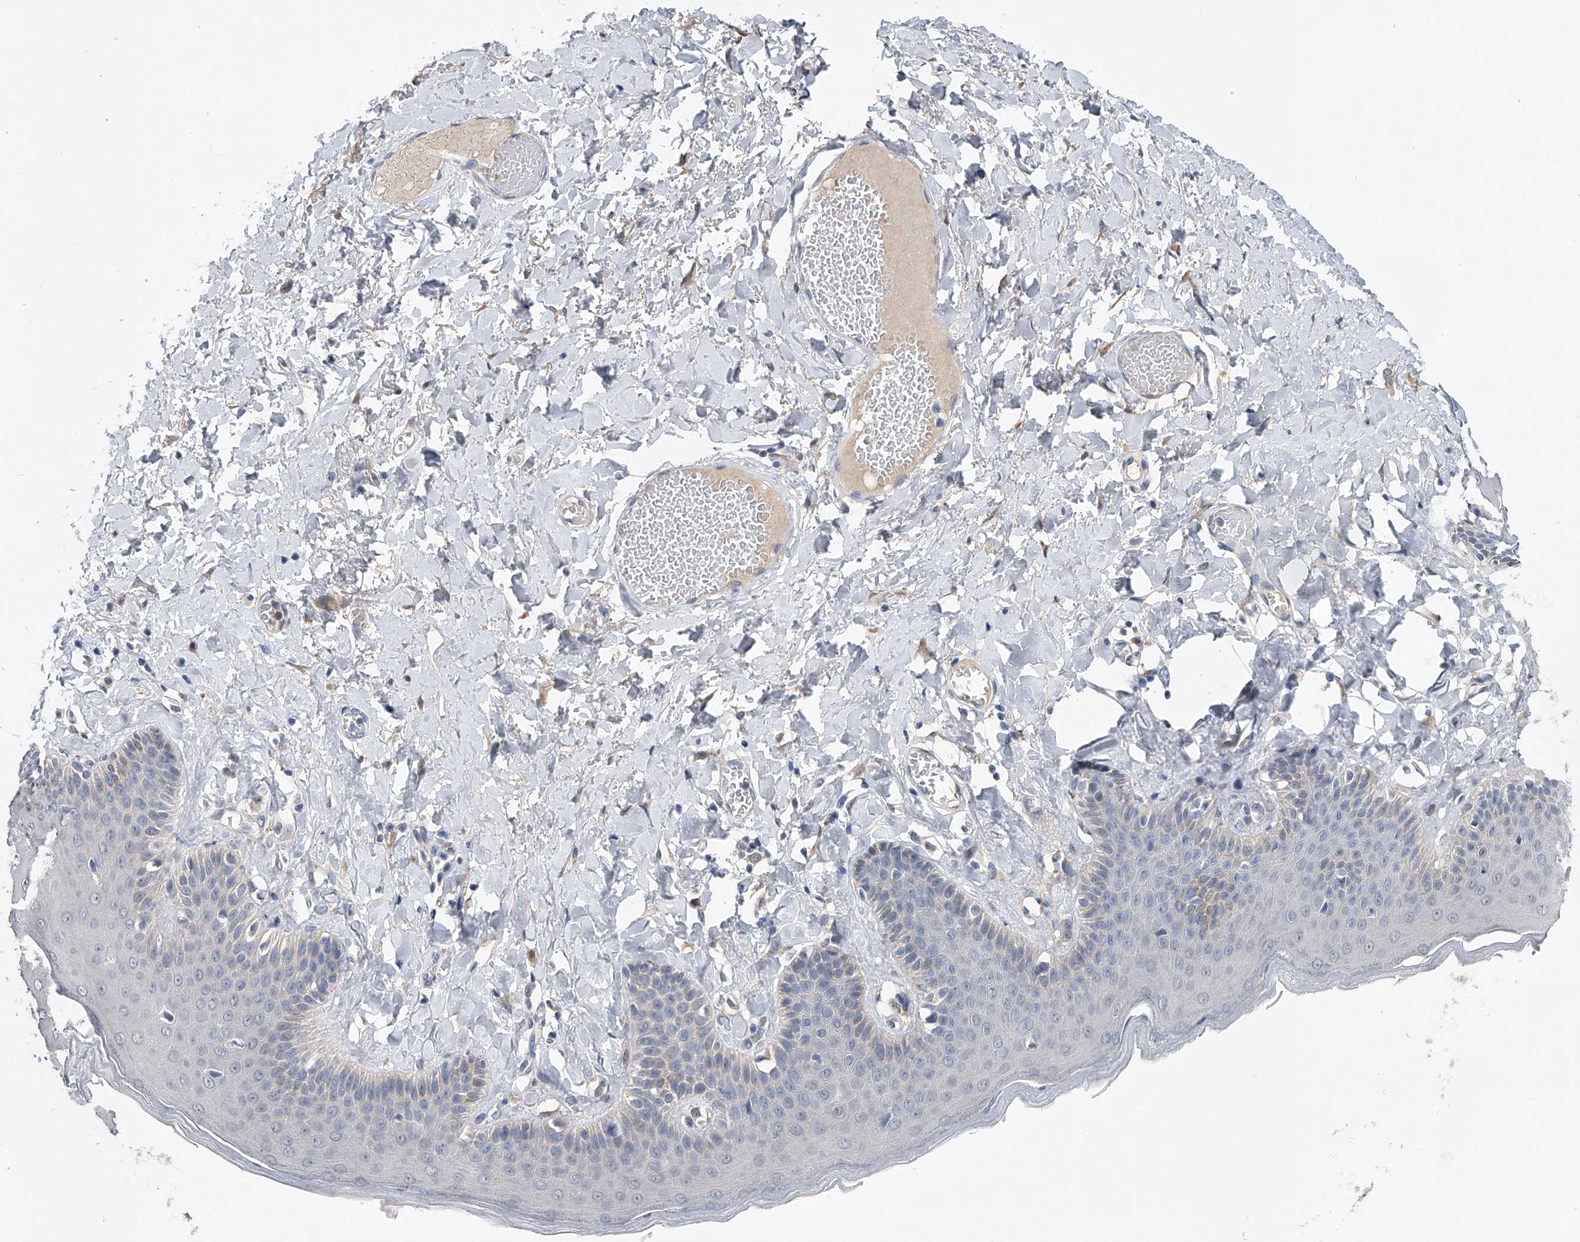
{"staining": {"intensity": "moderate", "quantity": "<25%", "location": "cytoplasmic/membranous"}, "tissue": "skin", "cell_type": "Epidermal cells", "image_type": "normal", "snomed": [{"axis": "morphology", "description": "Normal tissue, NOS"}, {"axis": "topography", "description": "Anal"}], "caption": "Brown immunohistochemical staining in normal skin displays moderate cytoplasmic/membranous expression in about <25% of epidermal cells. The protein of interest is stained brown, and the nuclei are stained in blue (DAB IHC with brightfield microscopy, high magnification).", "gene": "PGM3", "patient": {"sex": "male", "age": 69}}